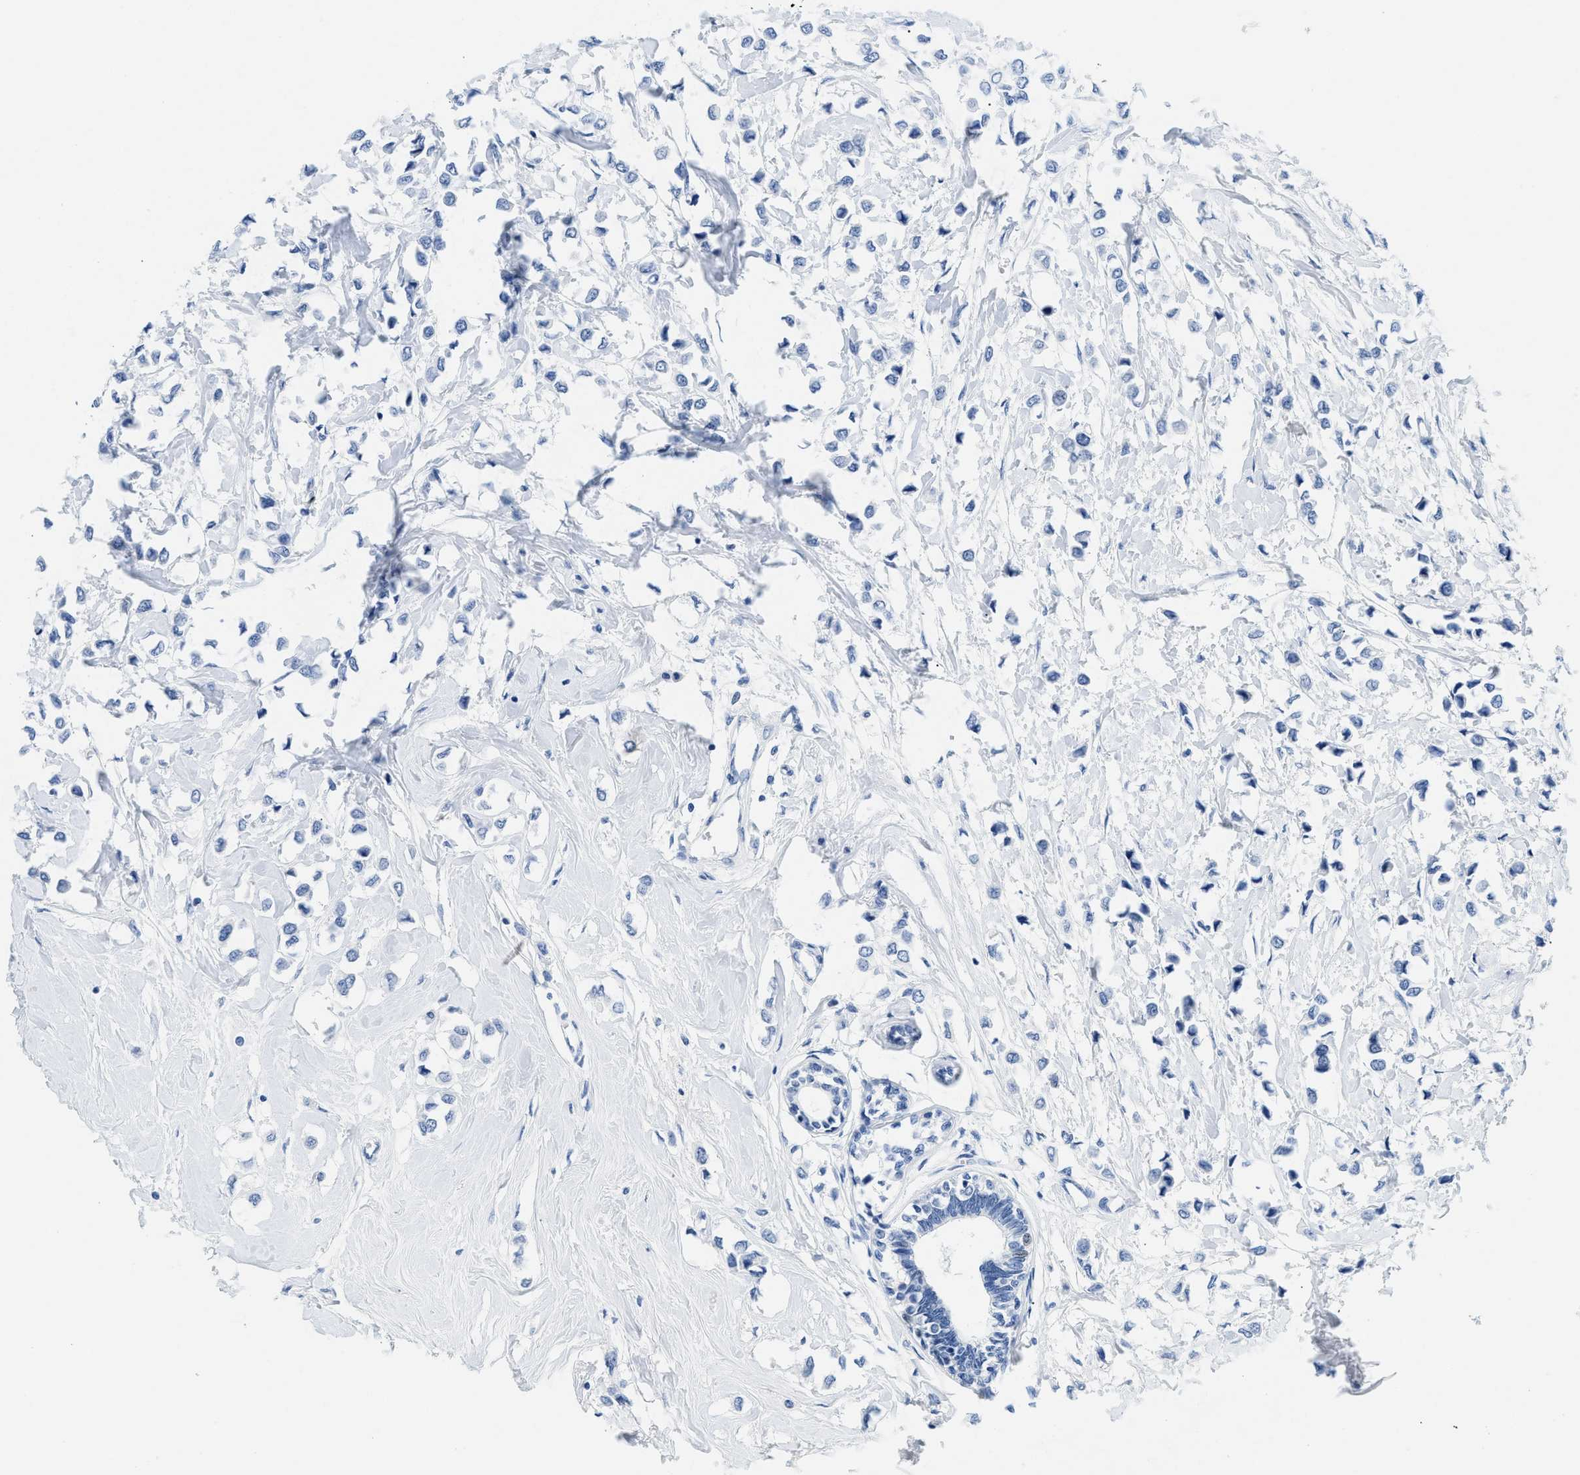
{"staining": {"intensity": "negative", "quantity": "none", "location": "none"}, "tissue": "breast cancer", "cell_type": "Tumor cells", "image_type": "cancer", "snomed": [{"axis": "morphology", "description": "Lobular carcinoma"}, {"axis": "topography", "description": "Breast"}], "caption": "Human breast lobular carcinoma stained for a protein using IHC displays no positivity in tumor cells.", "gene": "GSN", "patient": {"sex": "female", "age": 51}}